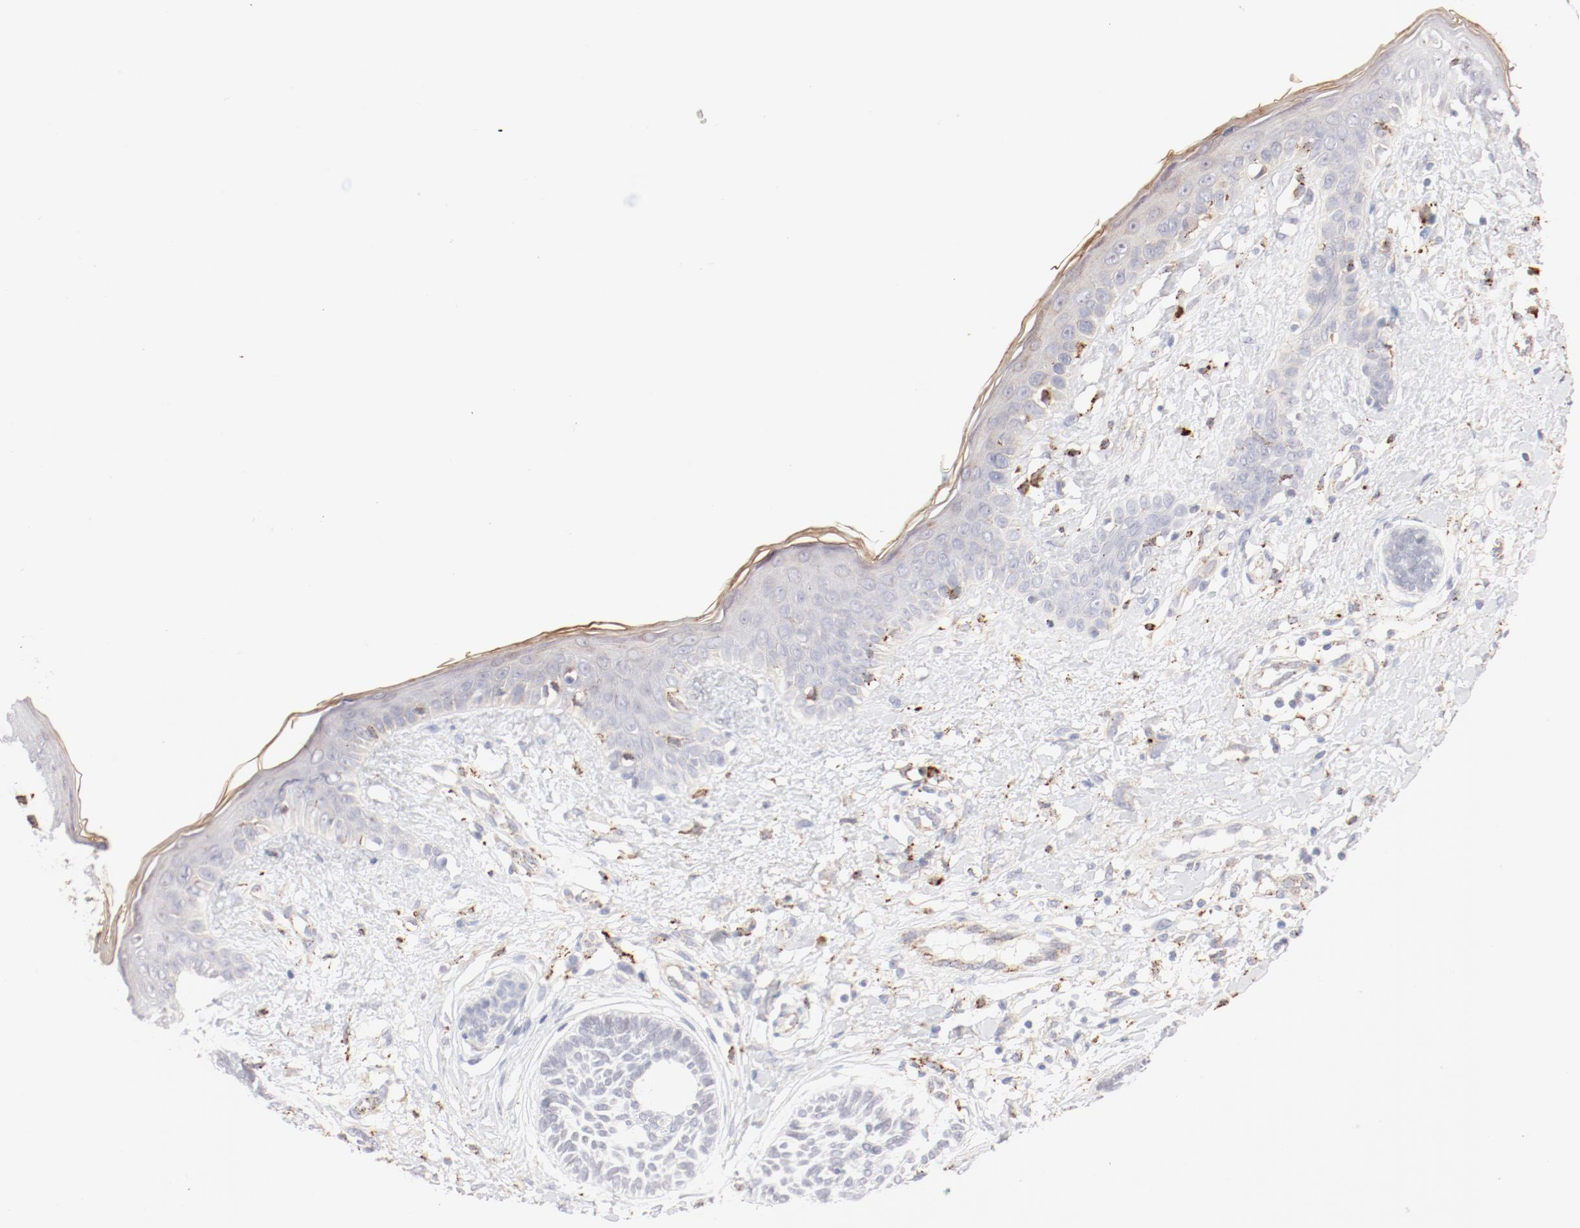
{"staining": {"intensity": "negative", "quantity": "none", "location": "none"}, "tissue": "skin cancer", "cell_type": "Tumor cells", "image_type": "cancer", "snomed": [{"axis": "morphology", "description": "Normal tissue, NOS"}, {"axis": "morphology", "description": "Basal cell carcinoma"}, {"axis": "topography", "description": "Skin"}], "caption": "The immunohistochemistry (IHC) histopathology image has no significant positivity in tumor cells of skin cancer tissue.", "gene": "CTSH", "patient": {"sex": "male", "age": 63}}